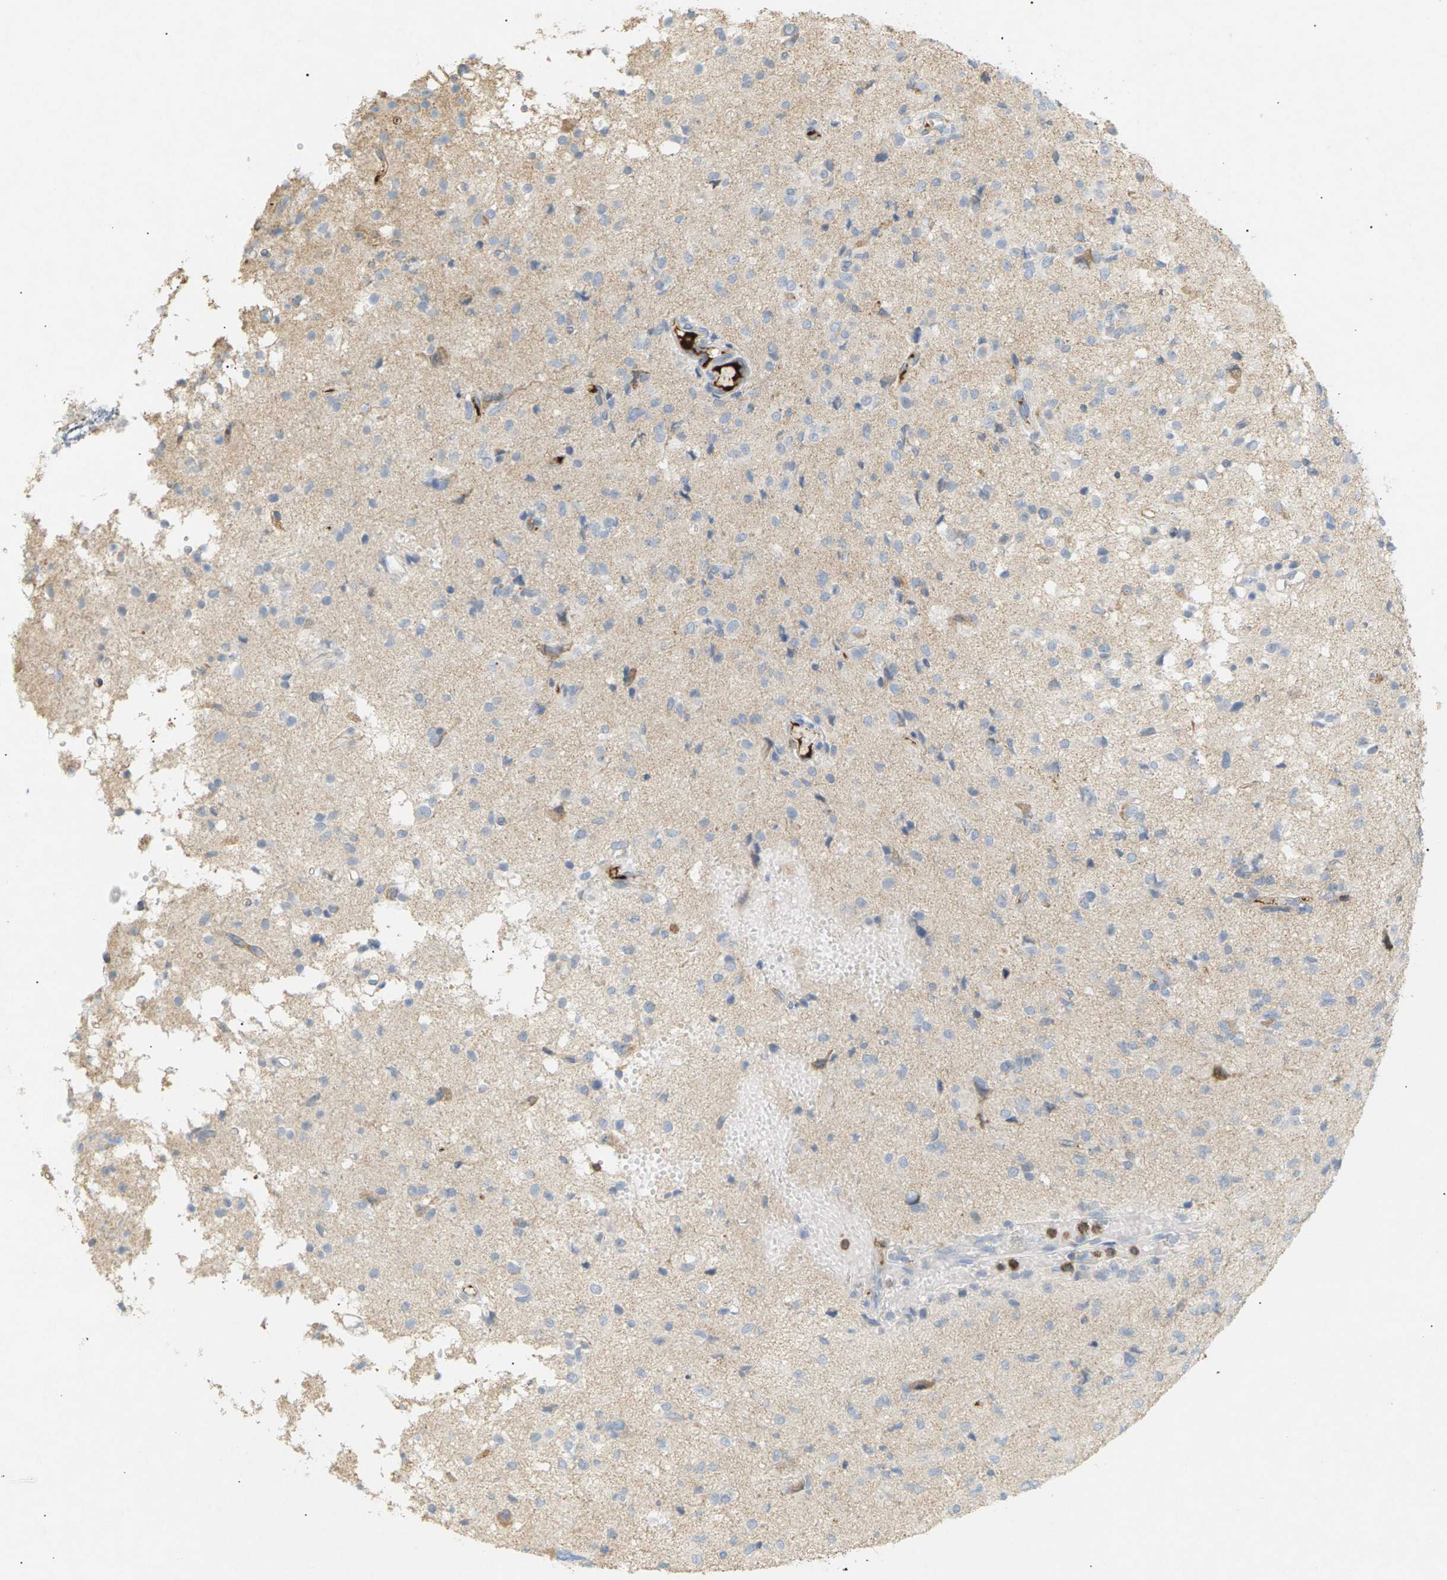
{"staining": {"intensity": "negative", "quantity": "none", "location": "none"}, "tissue": "glioma", "cell_type": "Tumor cells", "image_type": "cancer", "snomed": [{"axis": "morphology", "description": "Glioma, malignant, High grade"}, {"axis": "topography", "description": "Brain"}], "caption": "DAB immunohistochemical staining of glioma demonstrates no significant staining in tumor cells. Brightfield microscopy of IHC stained with DAB (brown) and hematoxylin (blue), captured at high magnification.", "gene": "LIME1", "patient": {"sex": "female", "age": 59}}